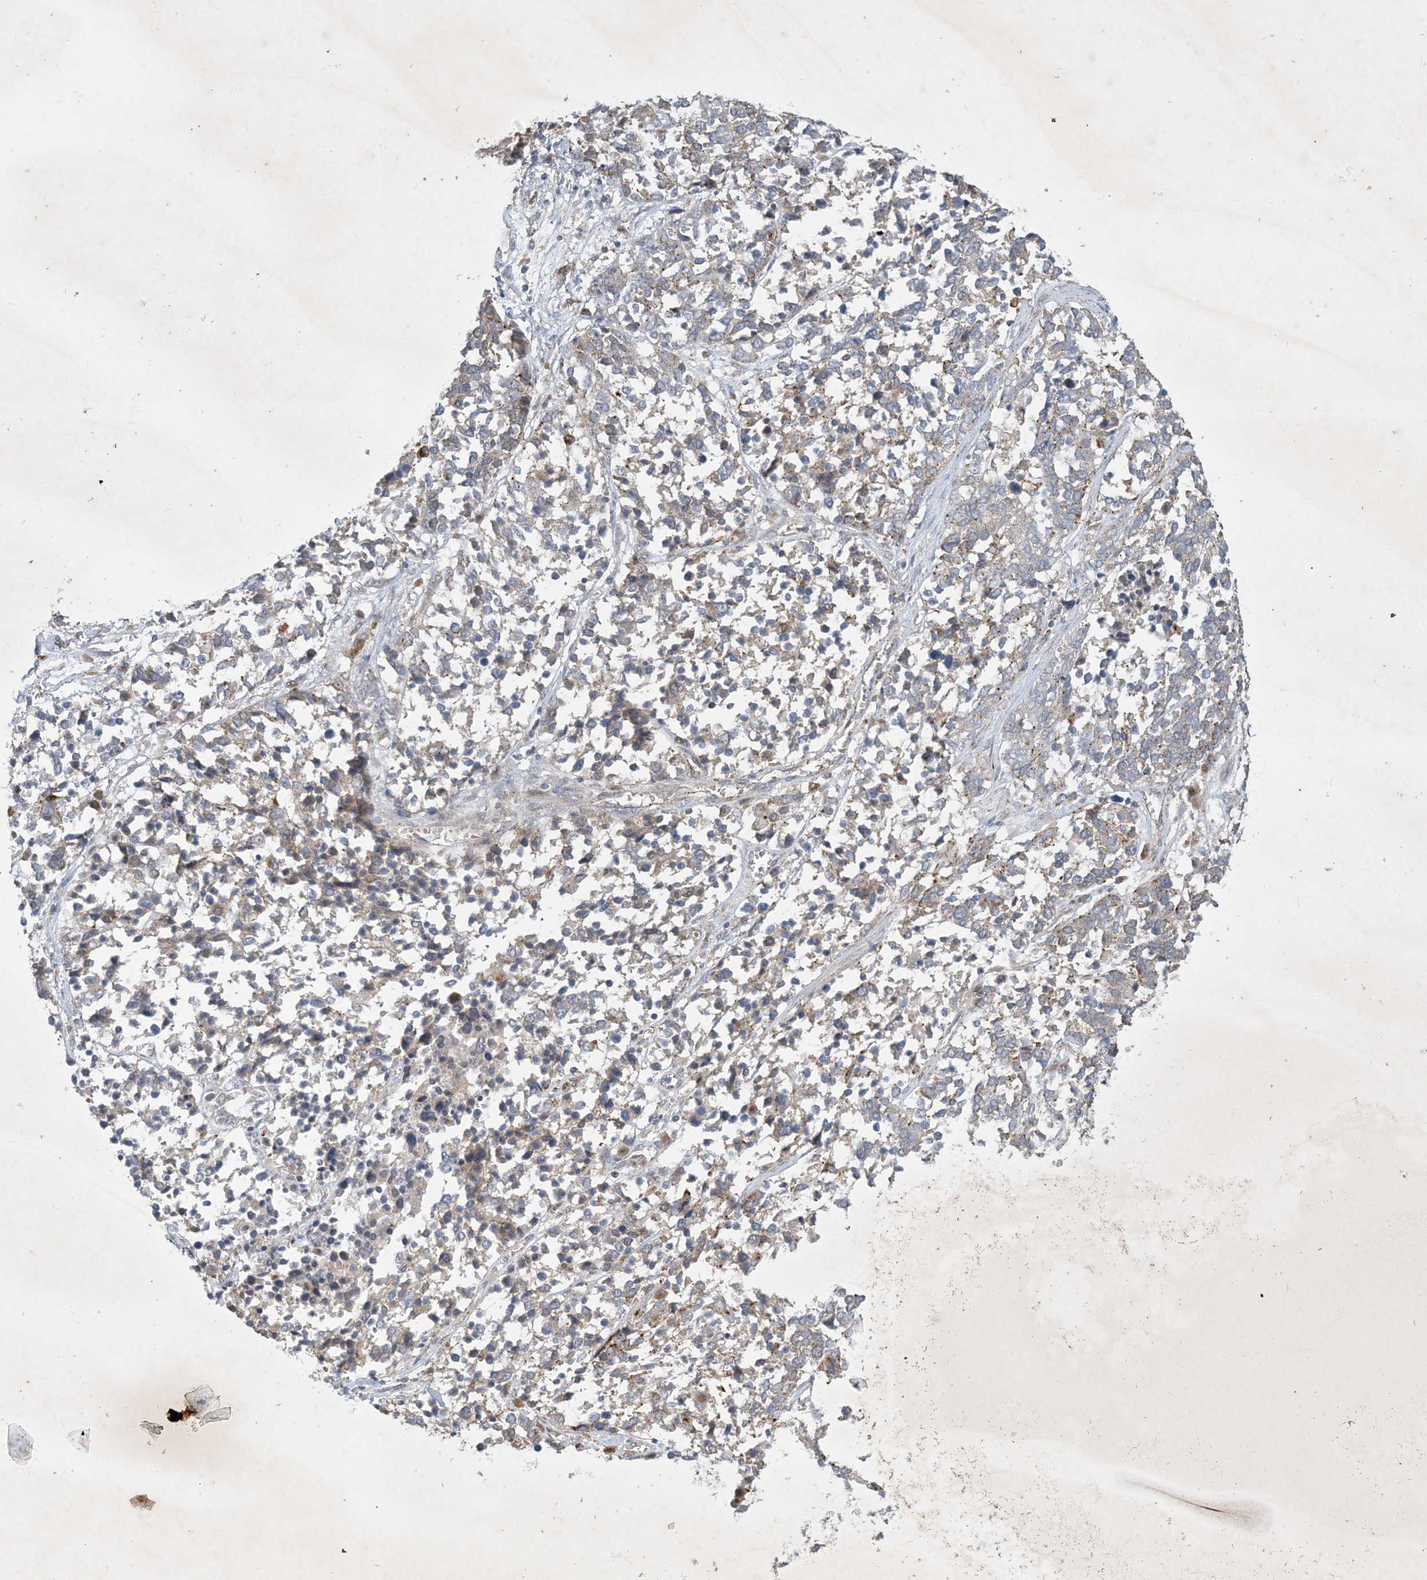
{"staining": {"intensity": "moderate", "quantity": "<25%", "location": "cytoplasmic/membranous"}, "tissue": "ovarian cancer", "cell_type": "Tumor cells", "image_type": "cancer", "snomed": [{"axis": "morphology", "description": "Cystadenocarcinoma, serous, NOS"}, {"axis": "topography", "description": "Ovary"}], "caption": "A histopathology image showing moderate cytoplasmic/membranous expression in approximately <25% of tumor cells in ovarian cancer (serous cystadenocarcinoma), as visualized by brown immunohistochemical staining.", "gene": "MRPS18A", "patient": {"sex": "female", "age": 44}}